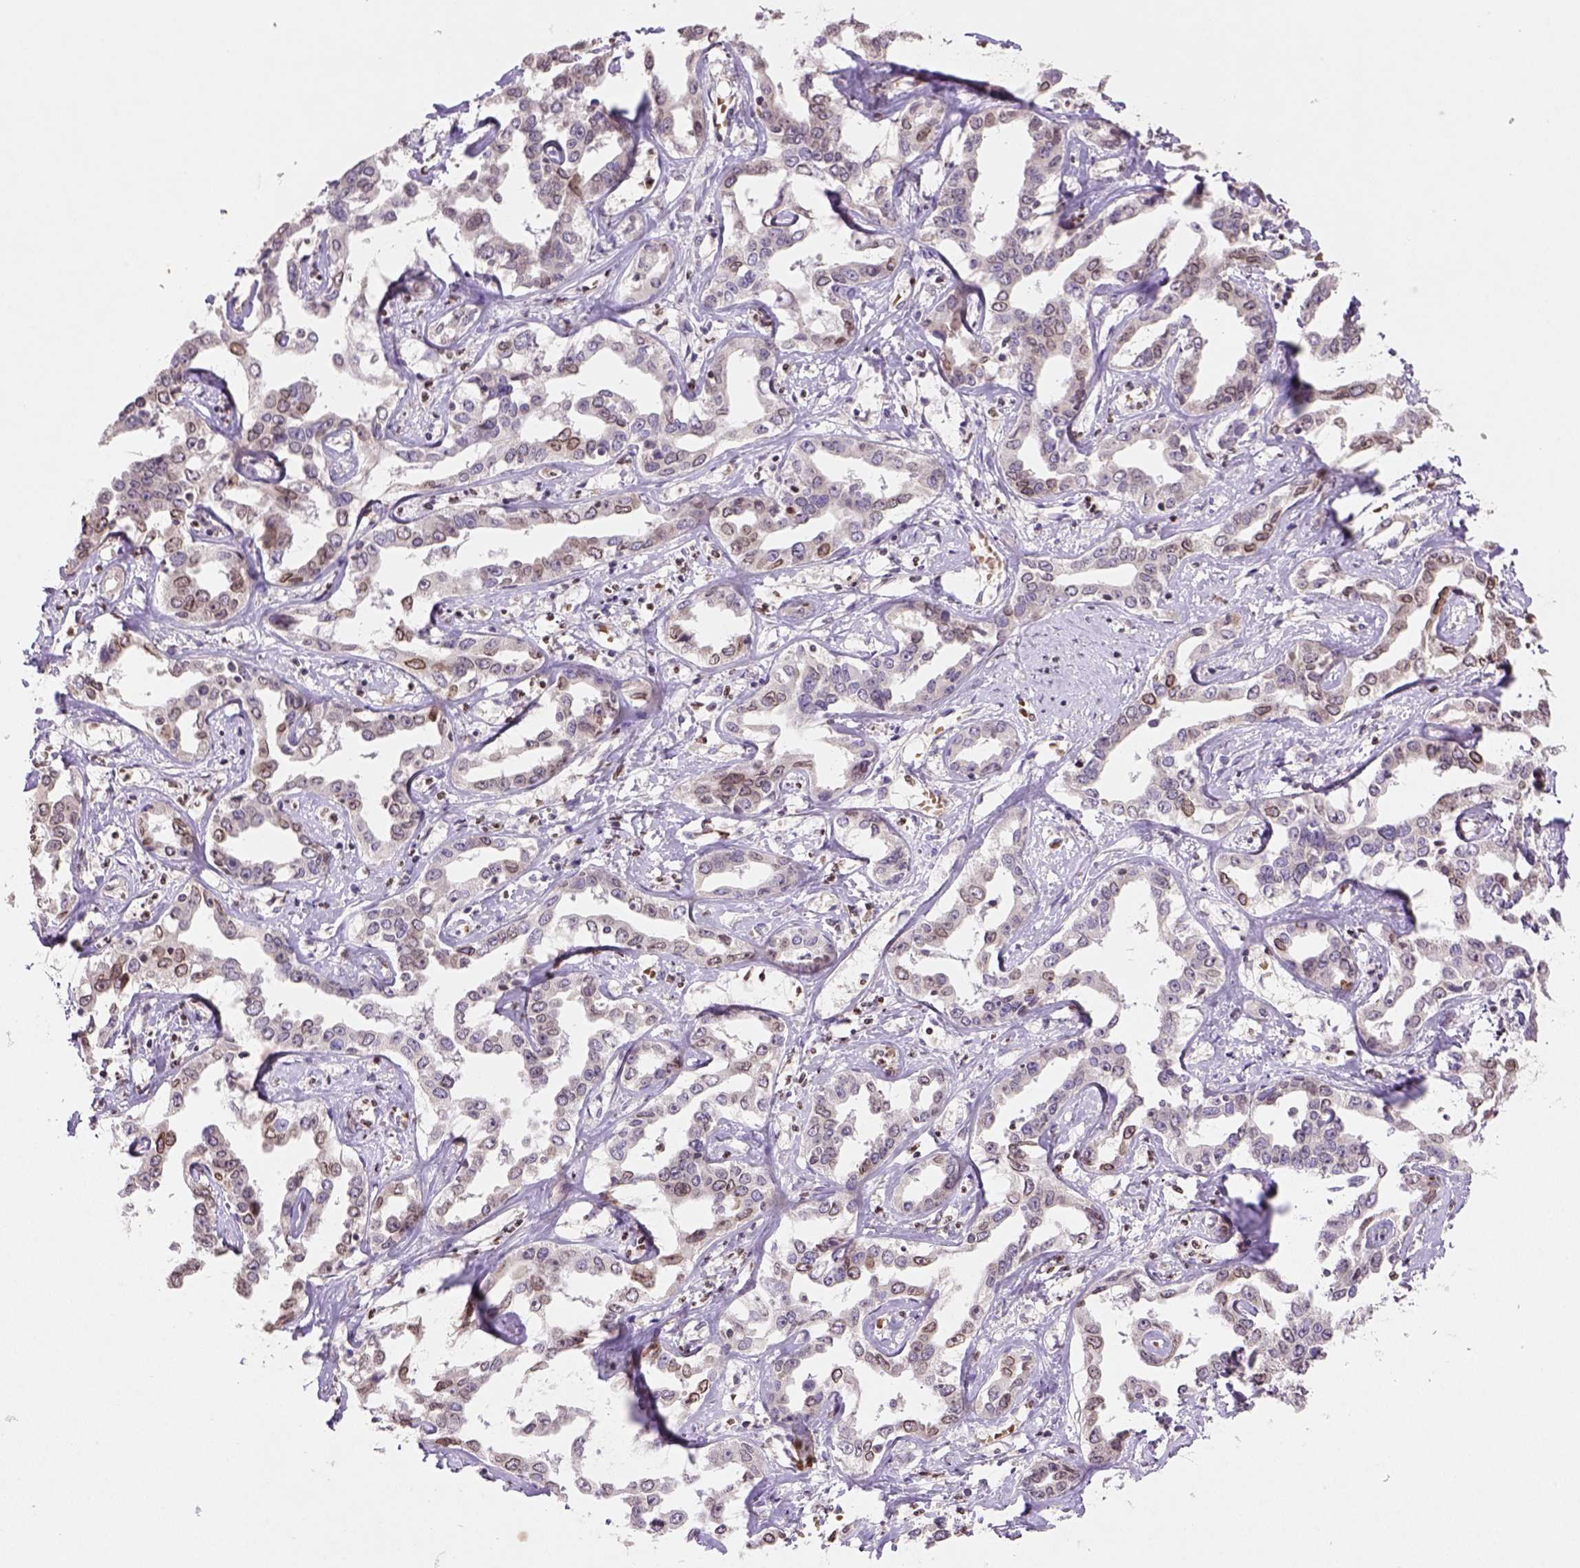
{"staining": {"intensity": "moderate", "quantity": "25%-75%", "location": "cytoplasmic/membranous,nuclear"}, "tissue": "liver cancer", "cell_type": "Tumor cells", "image_type": "cancer", "snomed": [{"axis": "morphology", "description": "Cholangiocarcinoma"}, {"axis": "topography", "description": "Liver"}], "caption": "Liver cancer stained for a protein exhibits moderate cytoplasmic/membranous and nuclear positivity in tumor cells.", "gene": "NUDT3", "patient": {"sex": "male", "age": 59}}